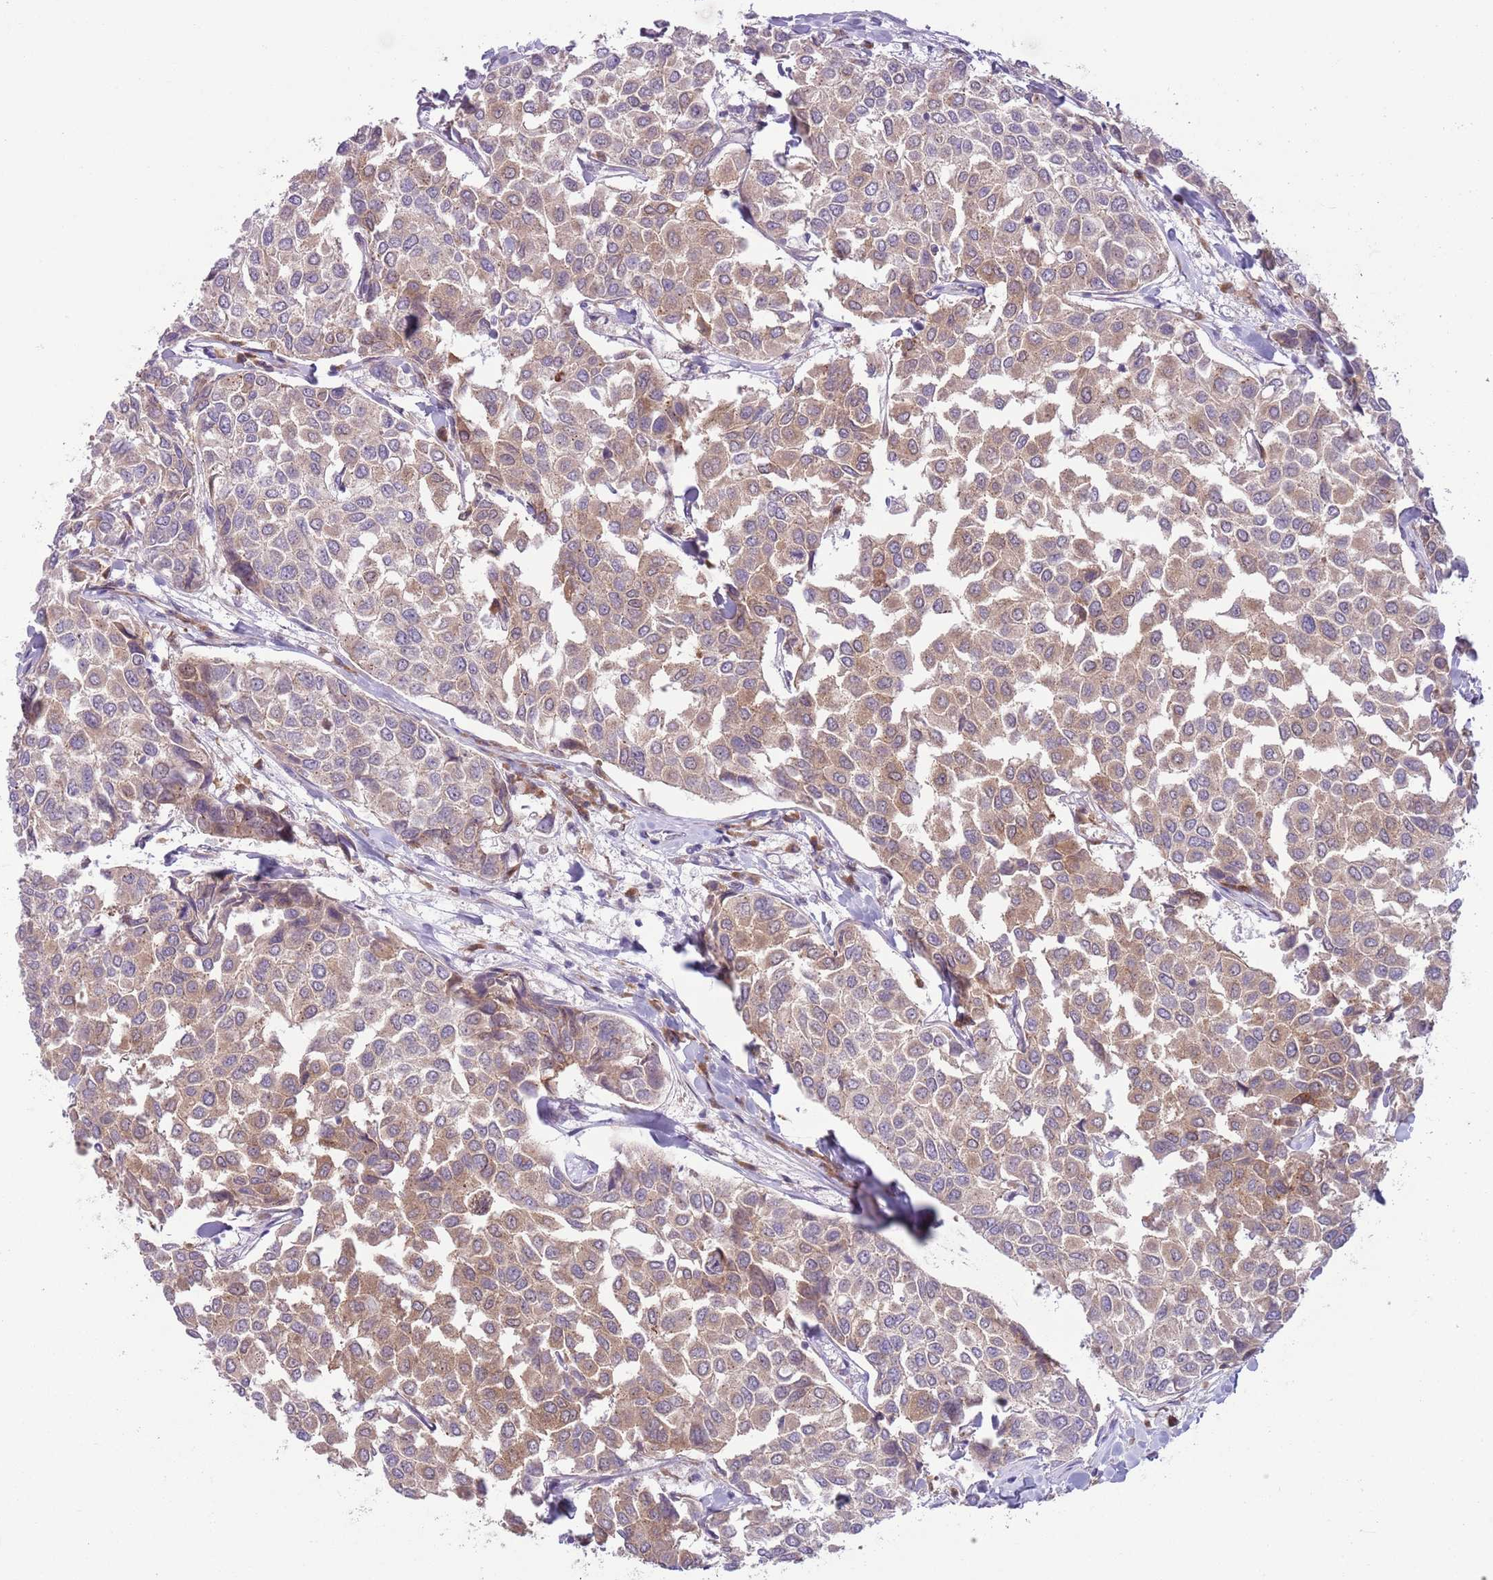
{"staining": {"intensity": "weak", "quantity": "25%-75%", "location": "cytoplasmic/membranous"}, "tissue": "breast cancer", "cell_type": "Tumor cells", "image_type": "cancer", "snomed": [{"axis": "morphology", "description": "Duct carcinoma"}, {"axis": "topography", "description": "Breast"}], "caption": "The micrograph exhibits a brown stain indicating the presence of a protein in the cytoplasmic/membranous of tumor cells in breast invasive ductal carcinoma. Nuclei are stained in blue.", "gene": "COPE", "patient": {"sex": "female", "age": 55}}